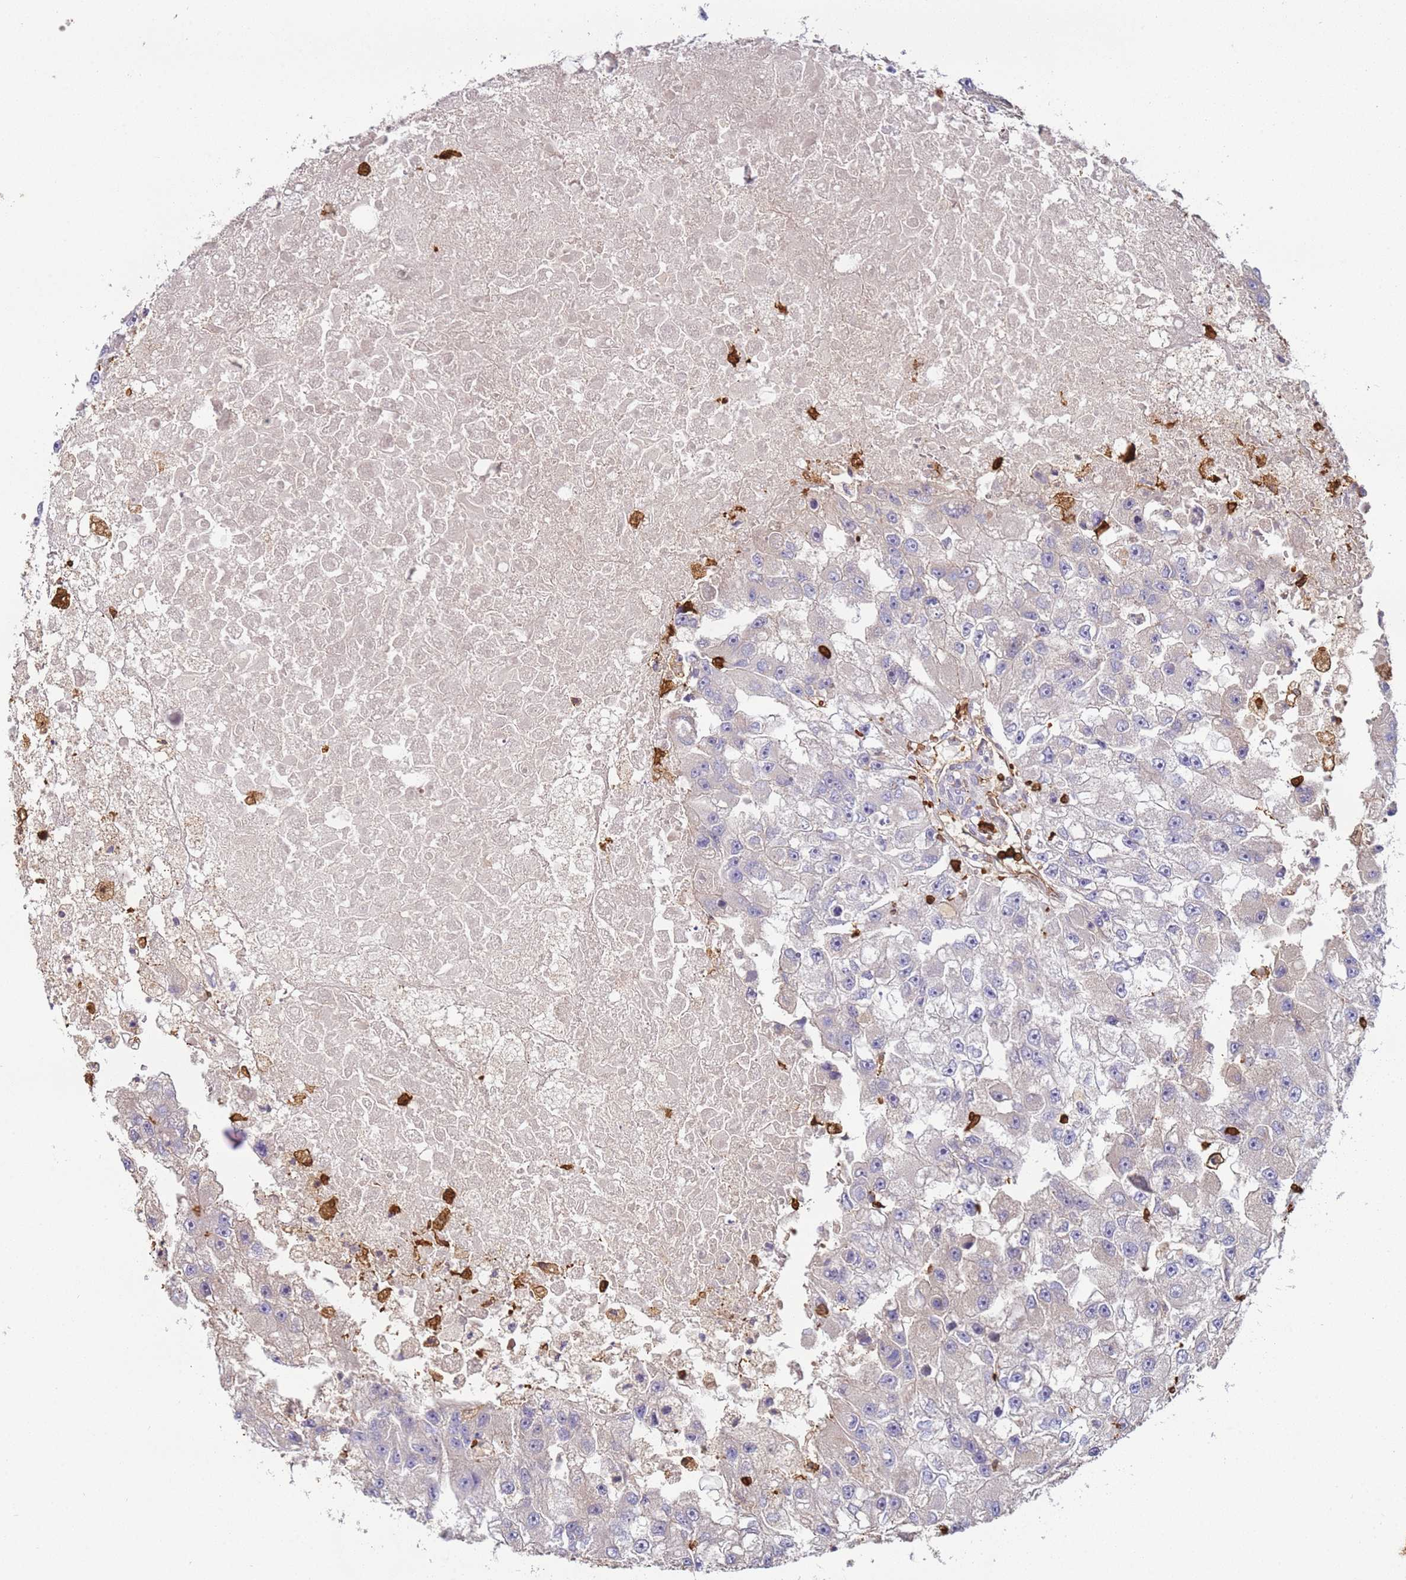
{"staining": {"intensity": "weak", "quantity": "<25%", "location": "cytoplasmic/membranous"}, "tissue": "renal cancer", "cell_type": "Tumor cells", "image_type": "cancer", "snomed": [{"axis": "morphology", "description": "Adenocarcinoma, NOS"}, {"axis": "topography", "description": "Kidney"}], "caption": "This is a micrograph of immunohistochemistry staining of renal adenocarcinoma, which shows no expression in tumor cells.", "gene": "OR6P1", "patient": {"sex": "male", "age": 63}}